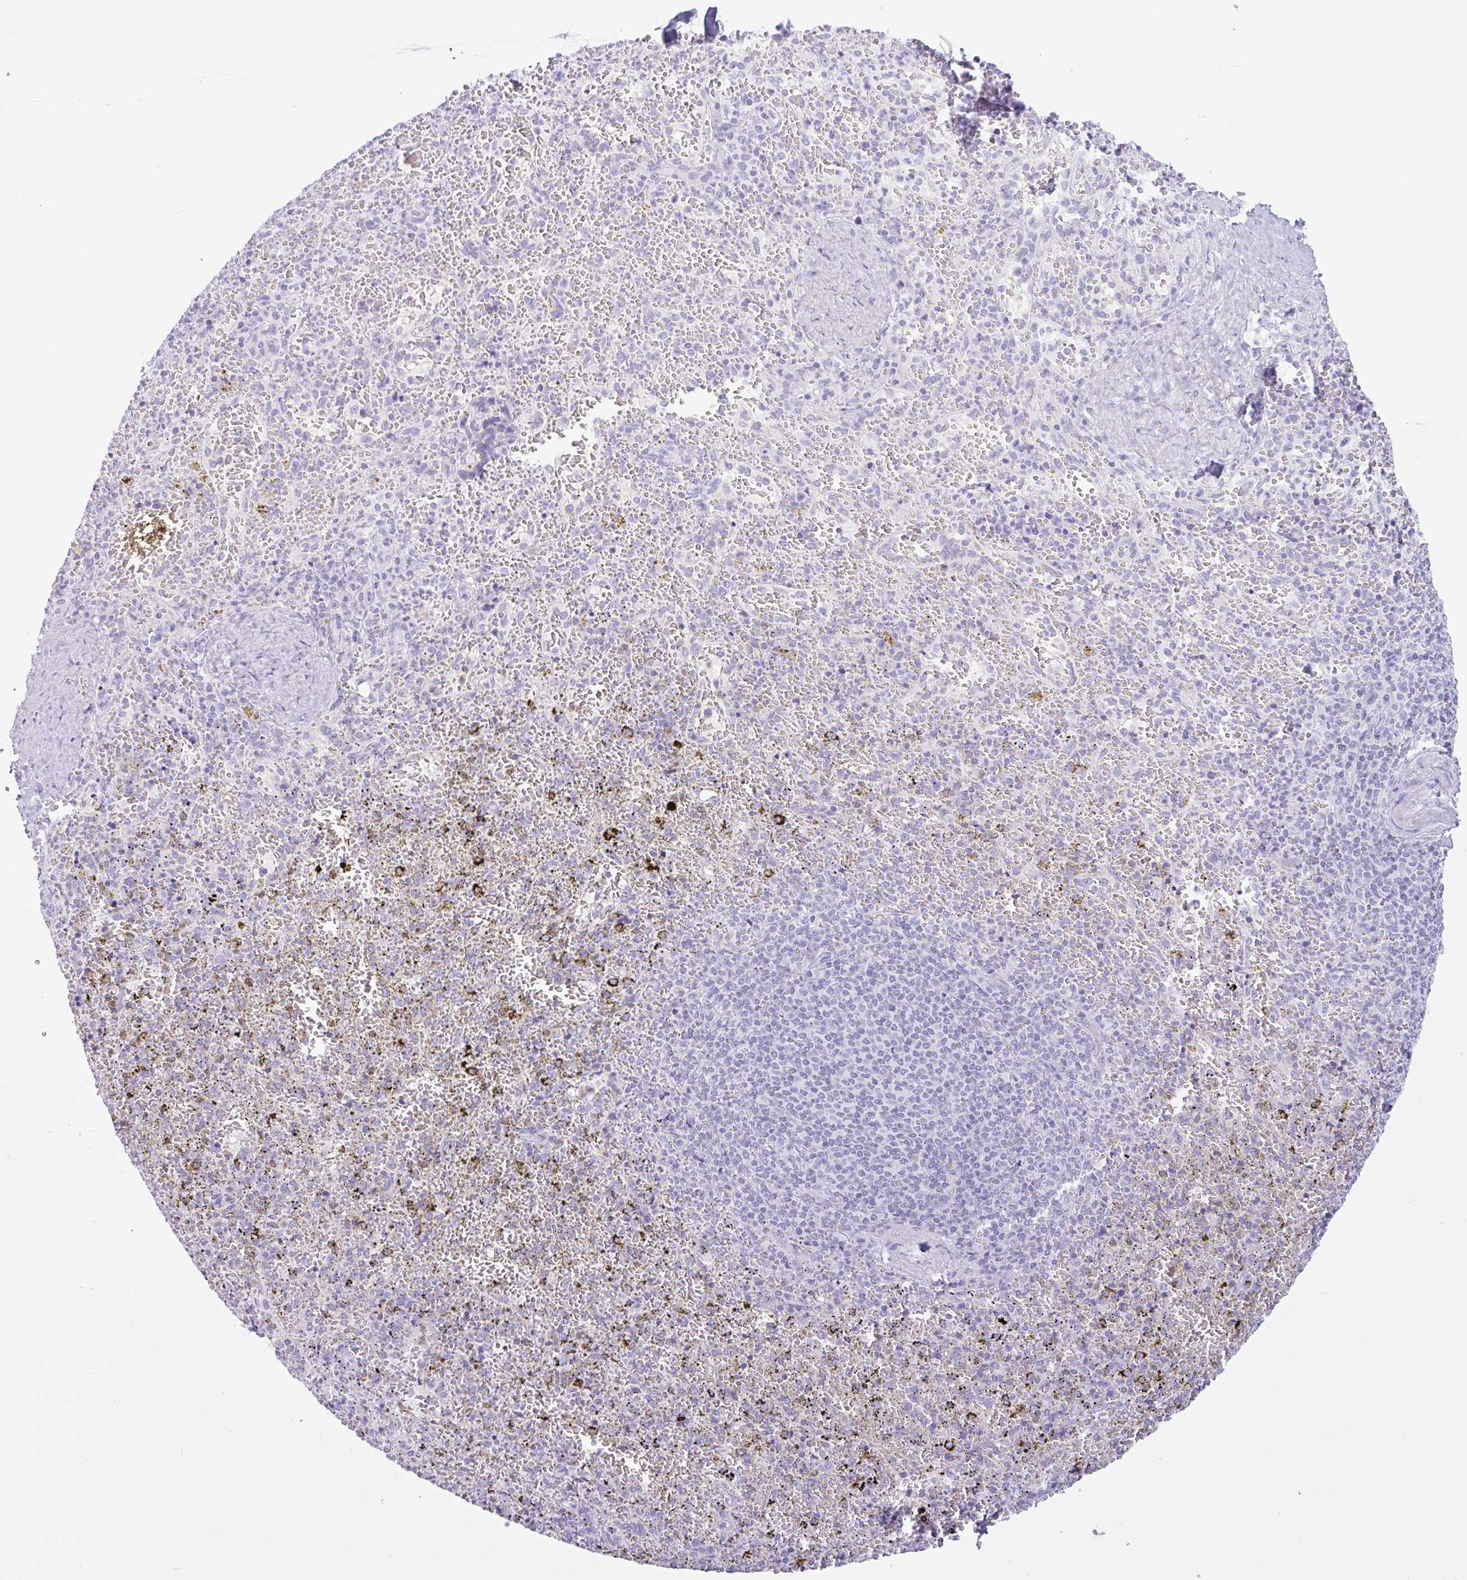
{"staining": {"intensity": "negative", "quantity": "none", "location": "none"}, "tissue": "spleen", "cell_type": "Cells in red pulp", "image_type": "normal", "snomed": [{"axis": "morphology", "description": "Normal tissue, NOS"}, {"axis": "topography", "description": "Spleen"}], "caption": "IHC of benign spleen exhibits no positivity in cells in red pulp.", "gene": "CTSE", "patient": {"sex": "female", "age": 50}}